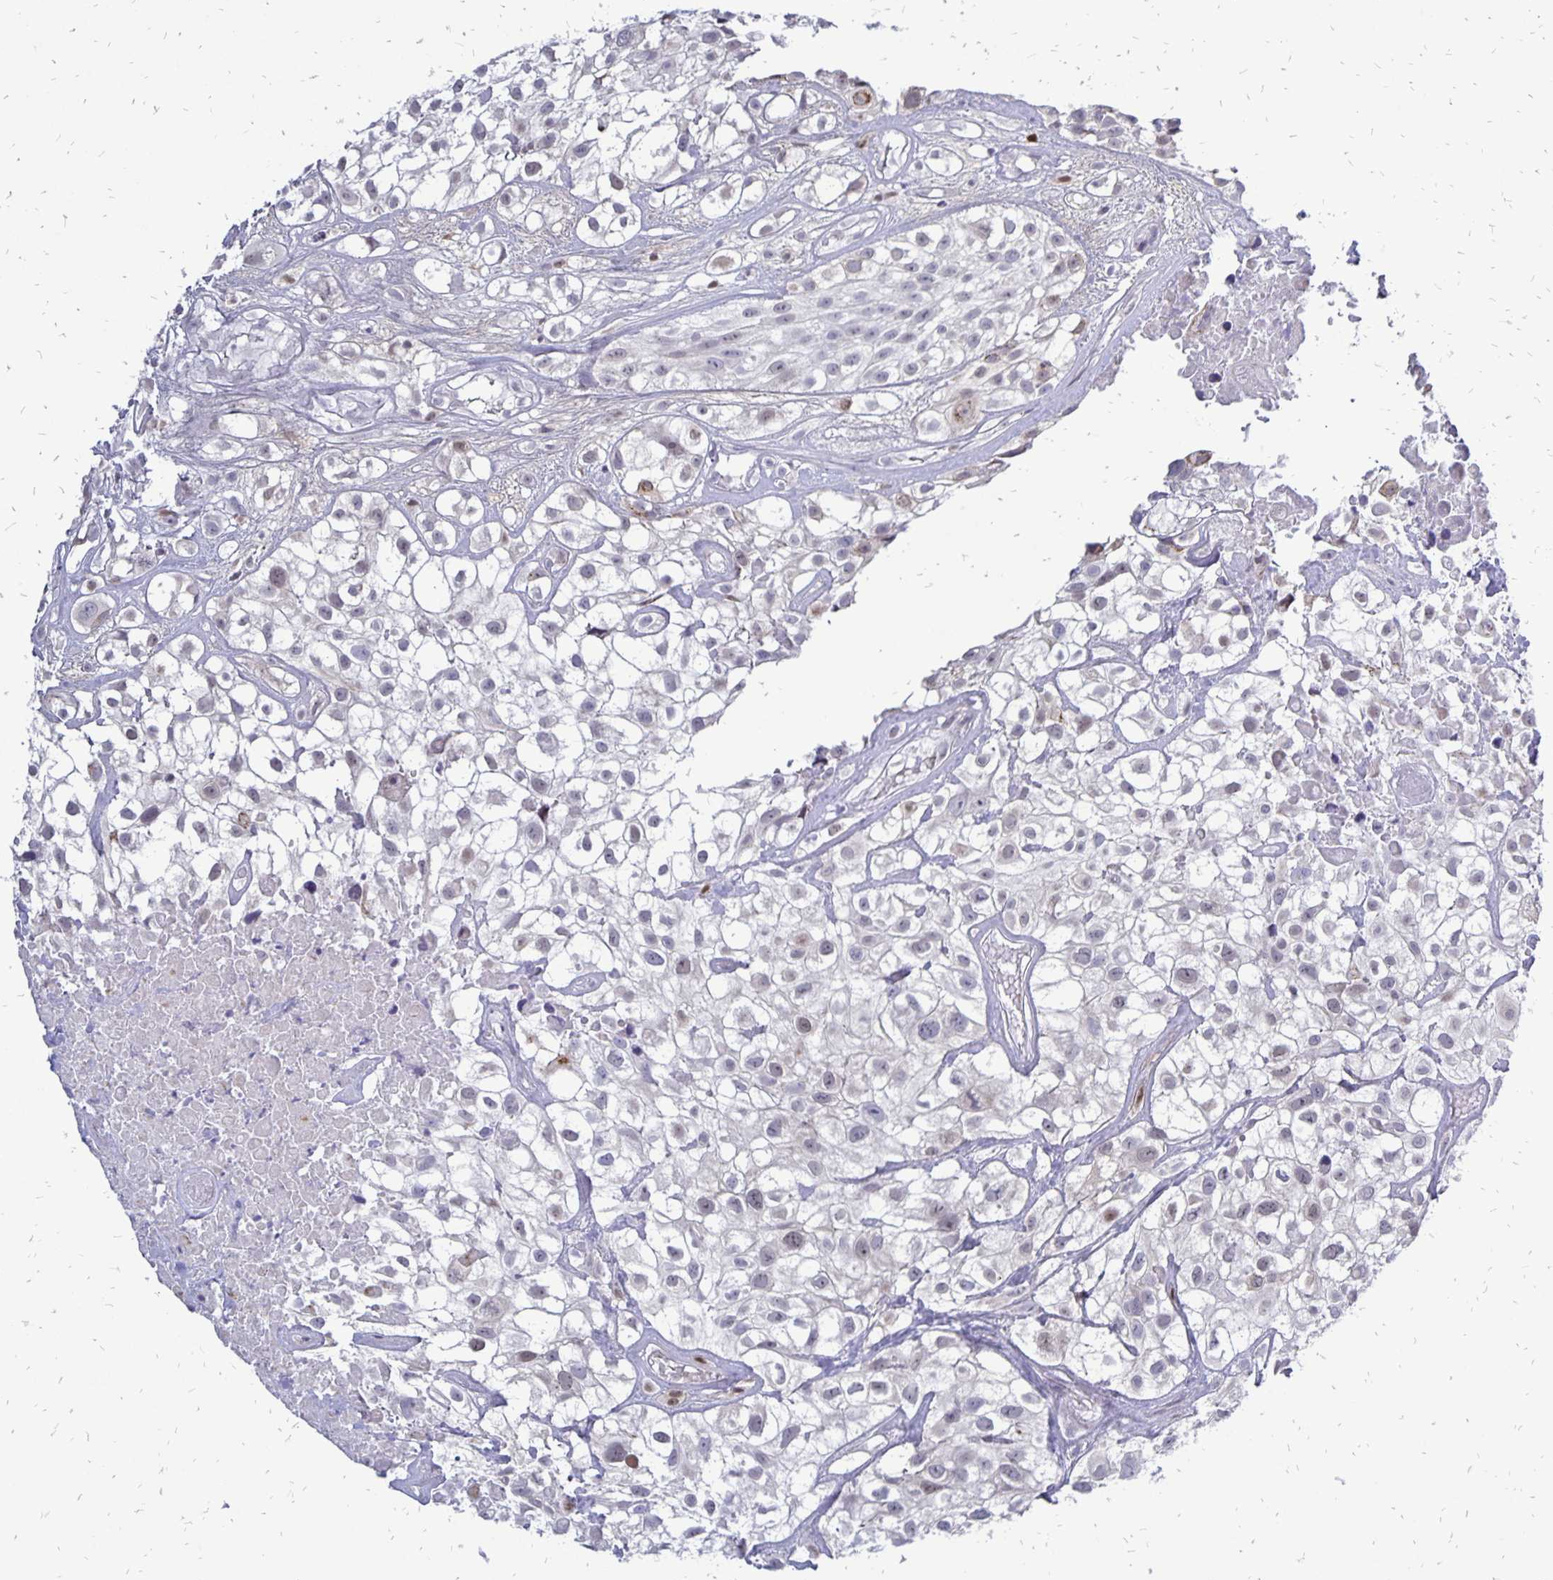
{"staining": {"intensity": "negative", "quantity": "none", "location": "none"}, "tissue": "urothelial cancer", "cell_type": "Tumor cells", "image_type": "cancer", "snomed": [{"axis": "morphology", "description": "Urothelial carcinoma, High grade"}, {"axis": "topography", "description": "Urinary bladder"}], "caption": "Protein analysis of high-grade urothelial carcinoma demonstrates no significant staining in tumor cells.", "gene": "DCK", "patient": {"sex": "male", "age": 56}}